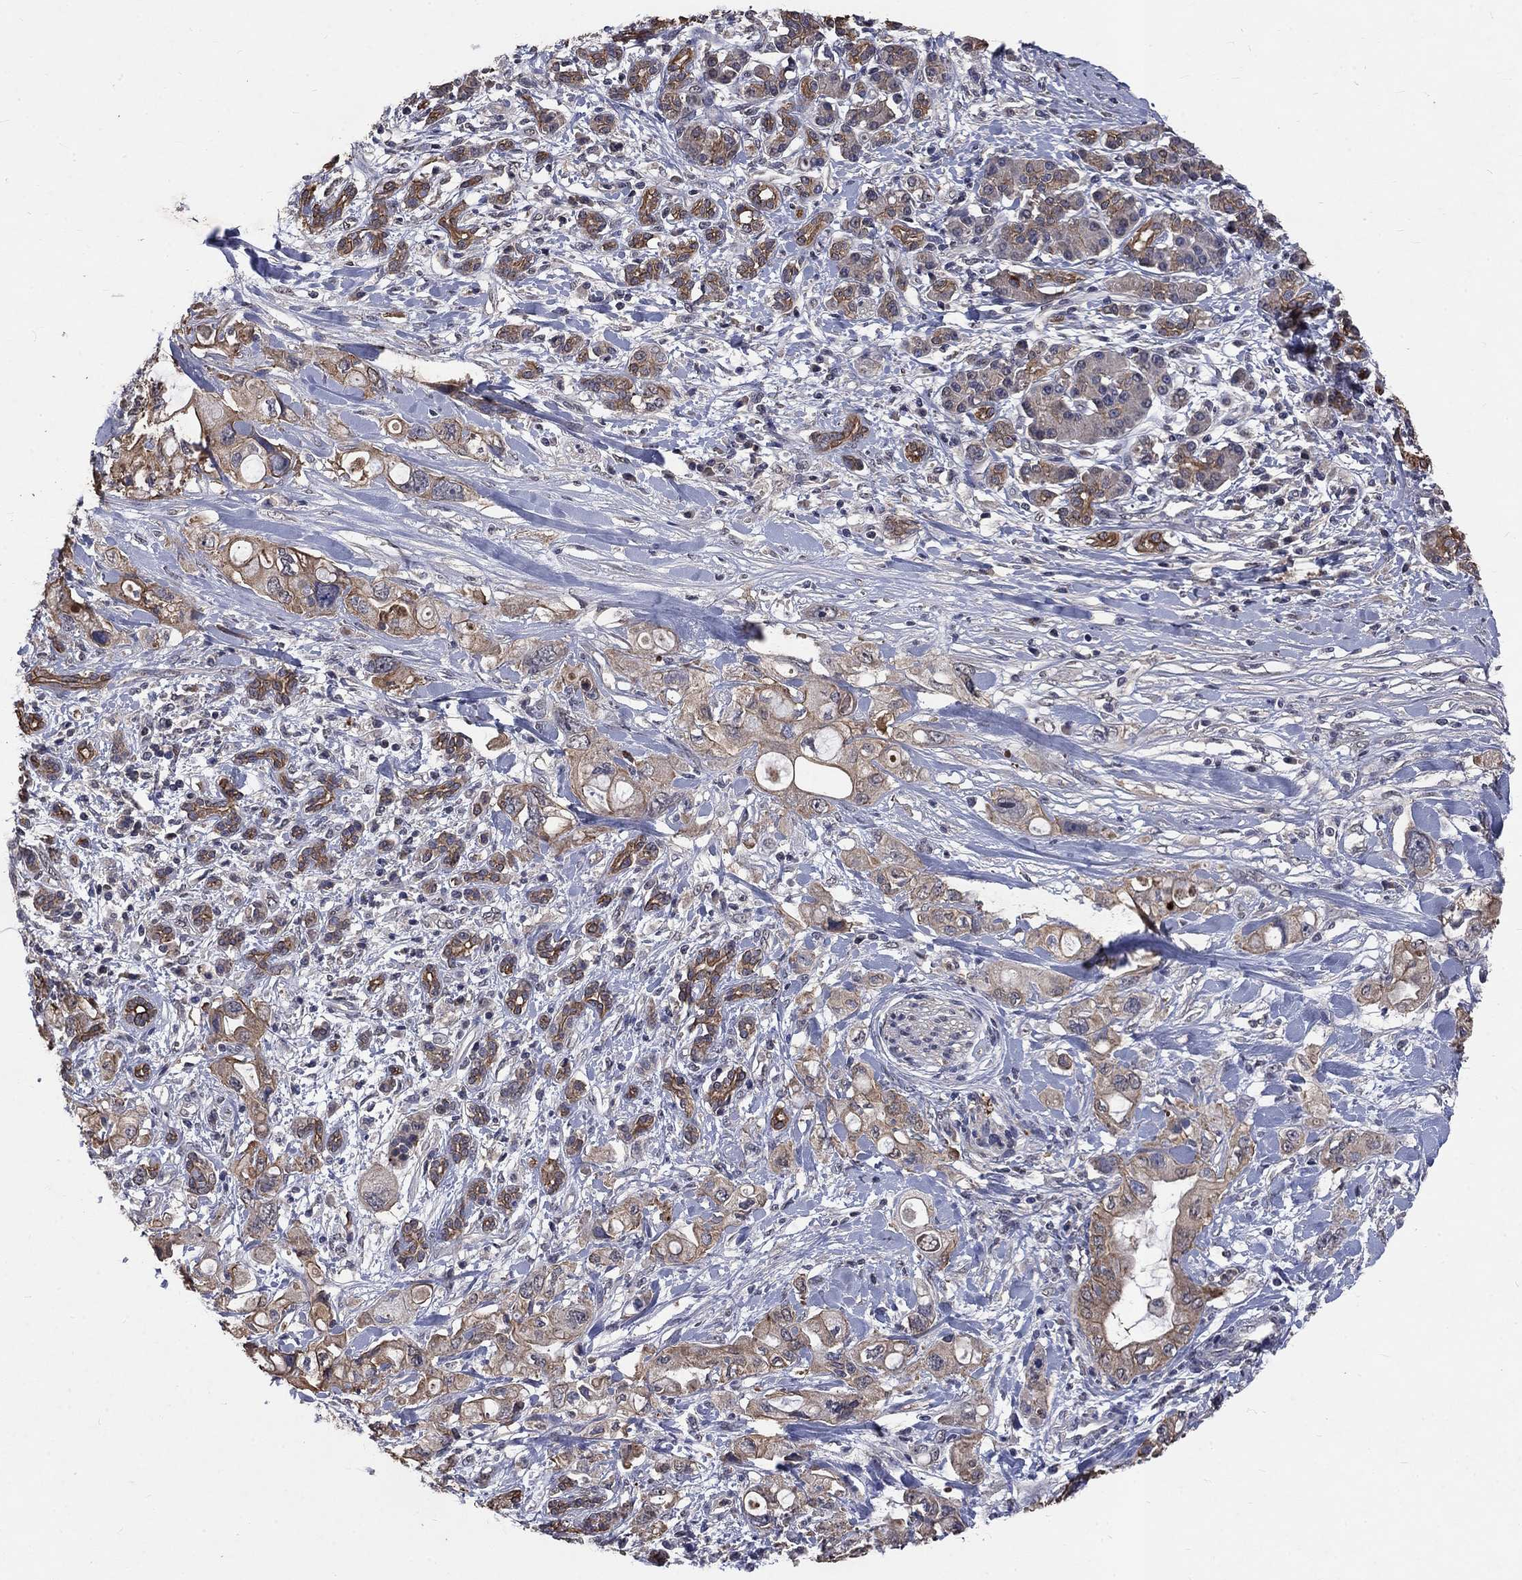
{"staining": {"intensity": "moderate", "quantity": ">75%", "location": "cytoplasmic/membranous"}, "tissue": "pancreatic cancer", "cell_type": "Tumor cells", "image_type": "cancer", "snomed": [{"axis": "morphology", "description": "Adenocarcinoma, NOS"}, {"axis": "topography", "description": "Pancreas"}], "caption": "Pancreatic cancer stained for a protein demonstrates moderate cytoplasmic/membranous positivity in tumor cells.", "gene": "CHST5", "patient": {"sex": "female", "age": 56}}